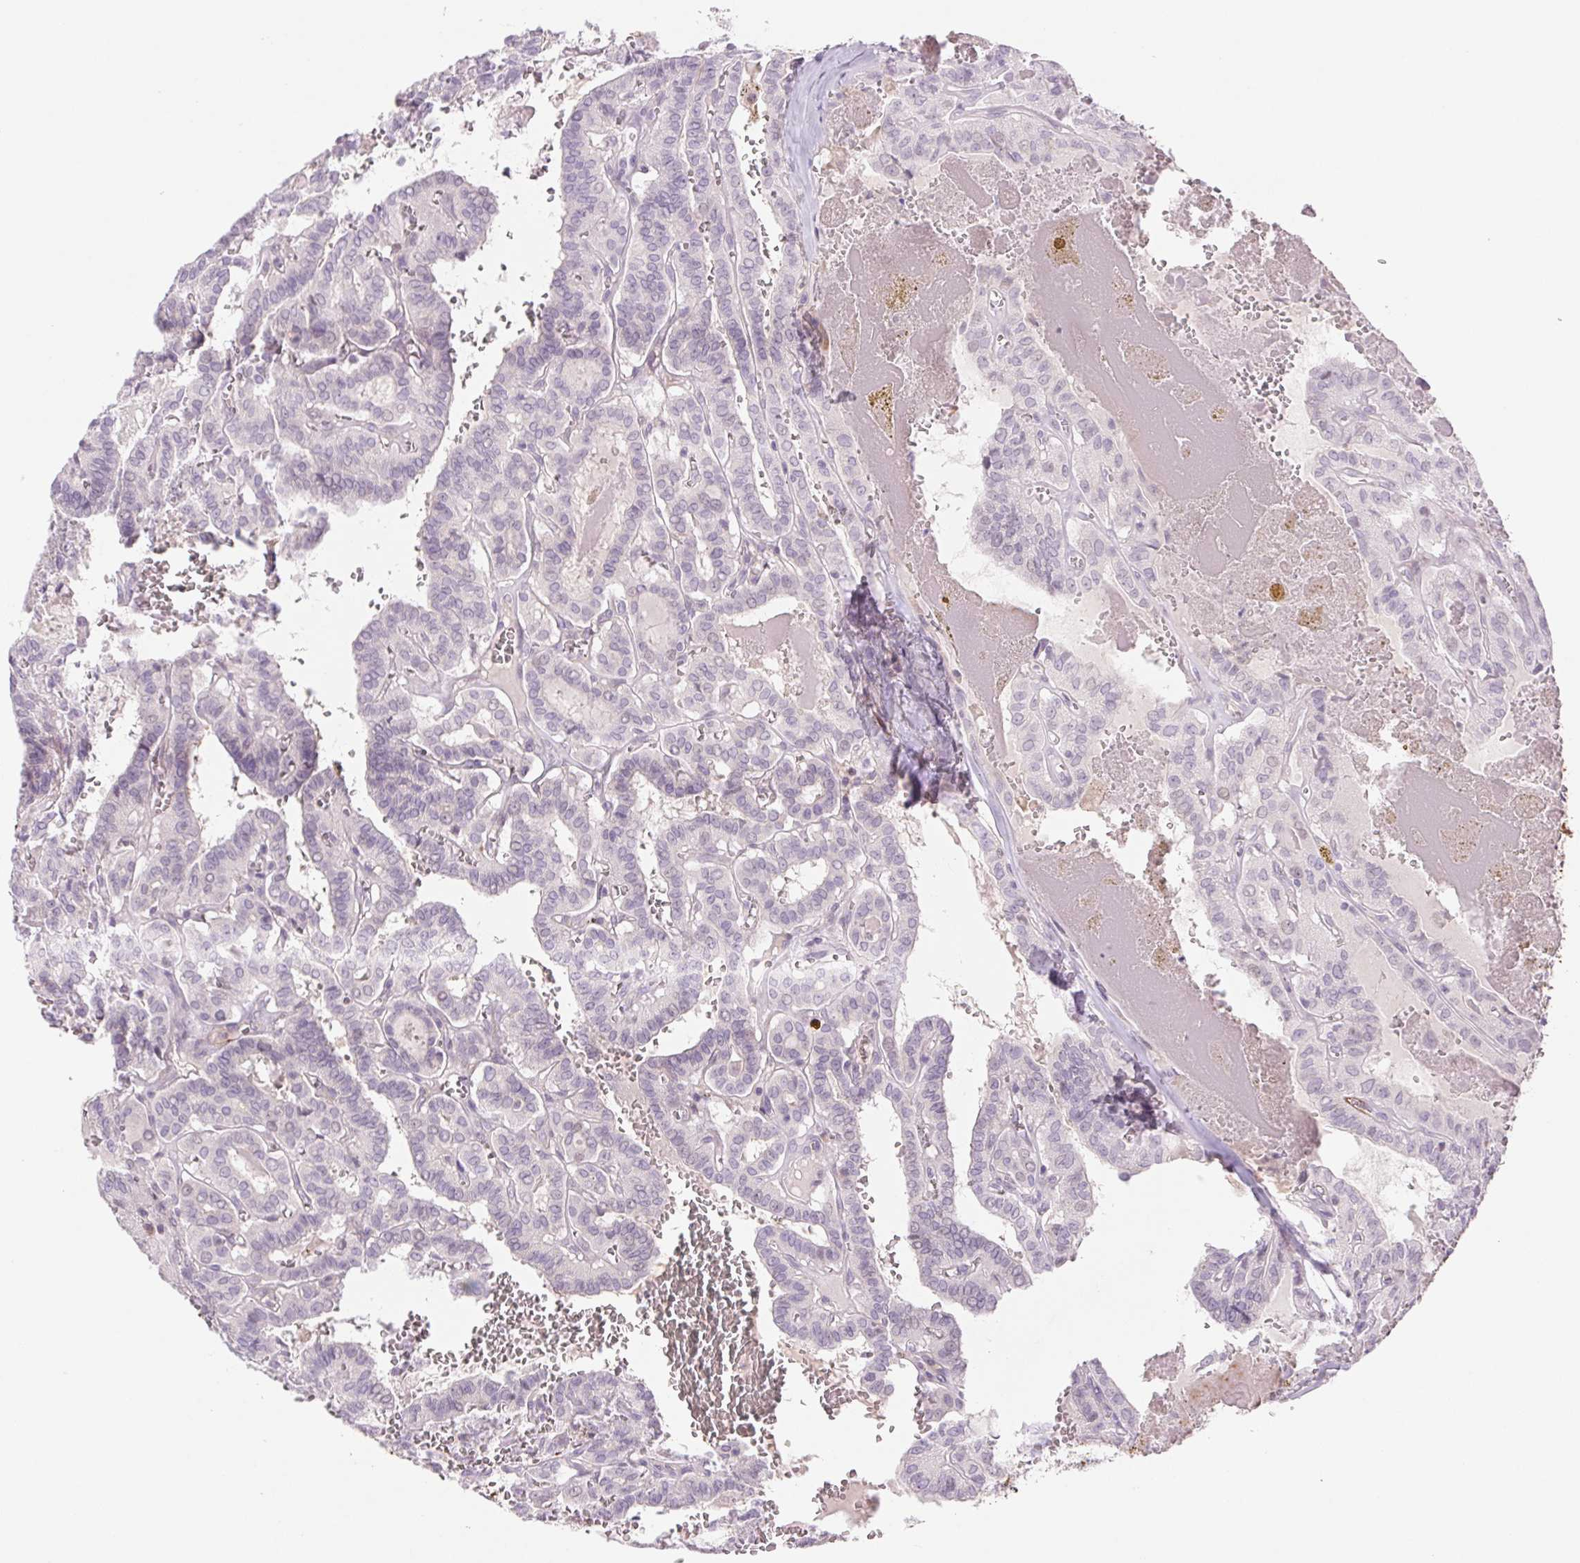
{"staining": {"intensity": "negative", "quantity": "none", "location": "none"}, "tissue": "thyroid cancer", "cell_type": "Tumor cells", "image_type": "cancer", "snomed": [{"axis": "morphology", "description": "Papillary adenocarcinoma, NOS"}, {"axis": "topography", "description": "Thyroid gland"}], "caption": "Immunohistochemical staining of human thyroid cancer reveals no significant positivity in tumor cells. The staining is performed using DAB brown chromogen with nuclei counter-stained in using hematoxylin.", "gene": "KRT1", "patient": {"sex": "female", "age": 21}}